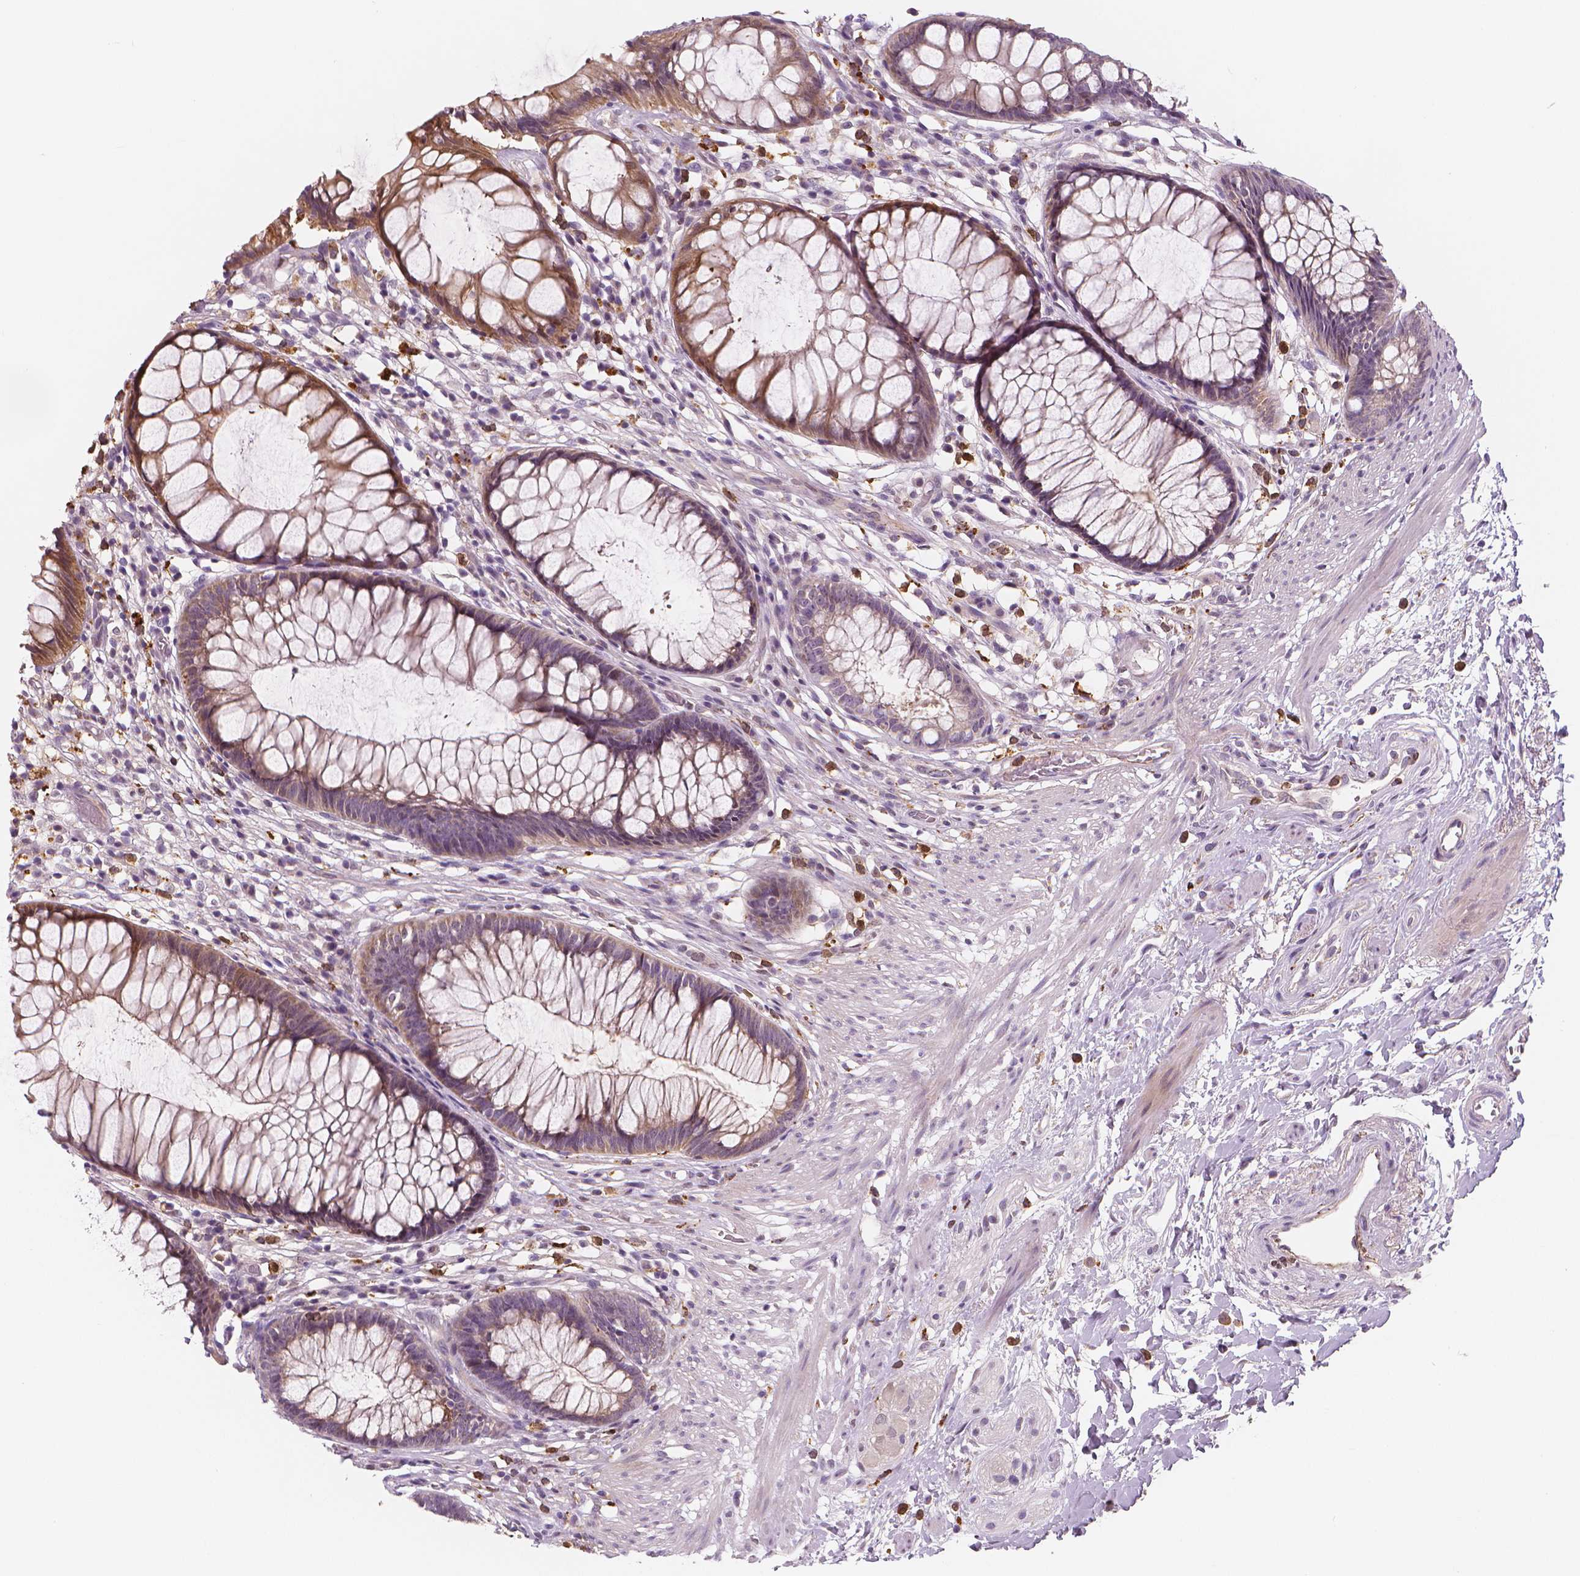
{"staining": {"intensity": "moderate", "quantity": ">75%", "location": "cytoplasmic/membranous"}, "tissue": "rectum", "cell_type": "Glandular cells", "image_type": "normal", "snomed": [{"axis": "morphology", "description": "Normal tissue, NOS"}, {"axis": "topography", "description": "Smooth muscle"}, {"axis": "topography", "description": "Rectum"}], "caption": "A photomicrograph of rectum stained for a protein demonstrates moderate cytoplasmic/membranous brown staining in glandular cells. (DAB = brown stain, brightfield microscopy at high magnification).", "gene": "RNASE7", "patient": {"sex": "male", "age": 53}}